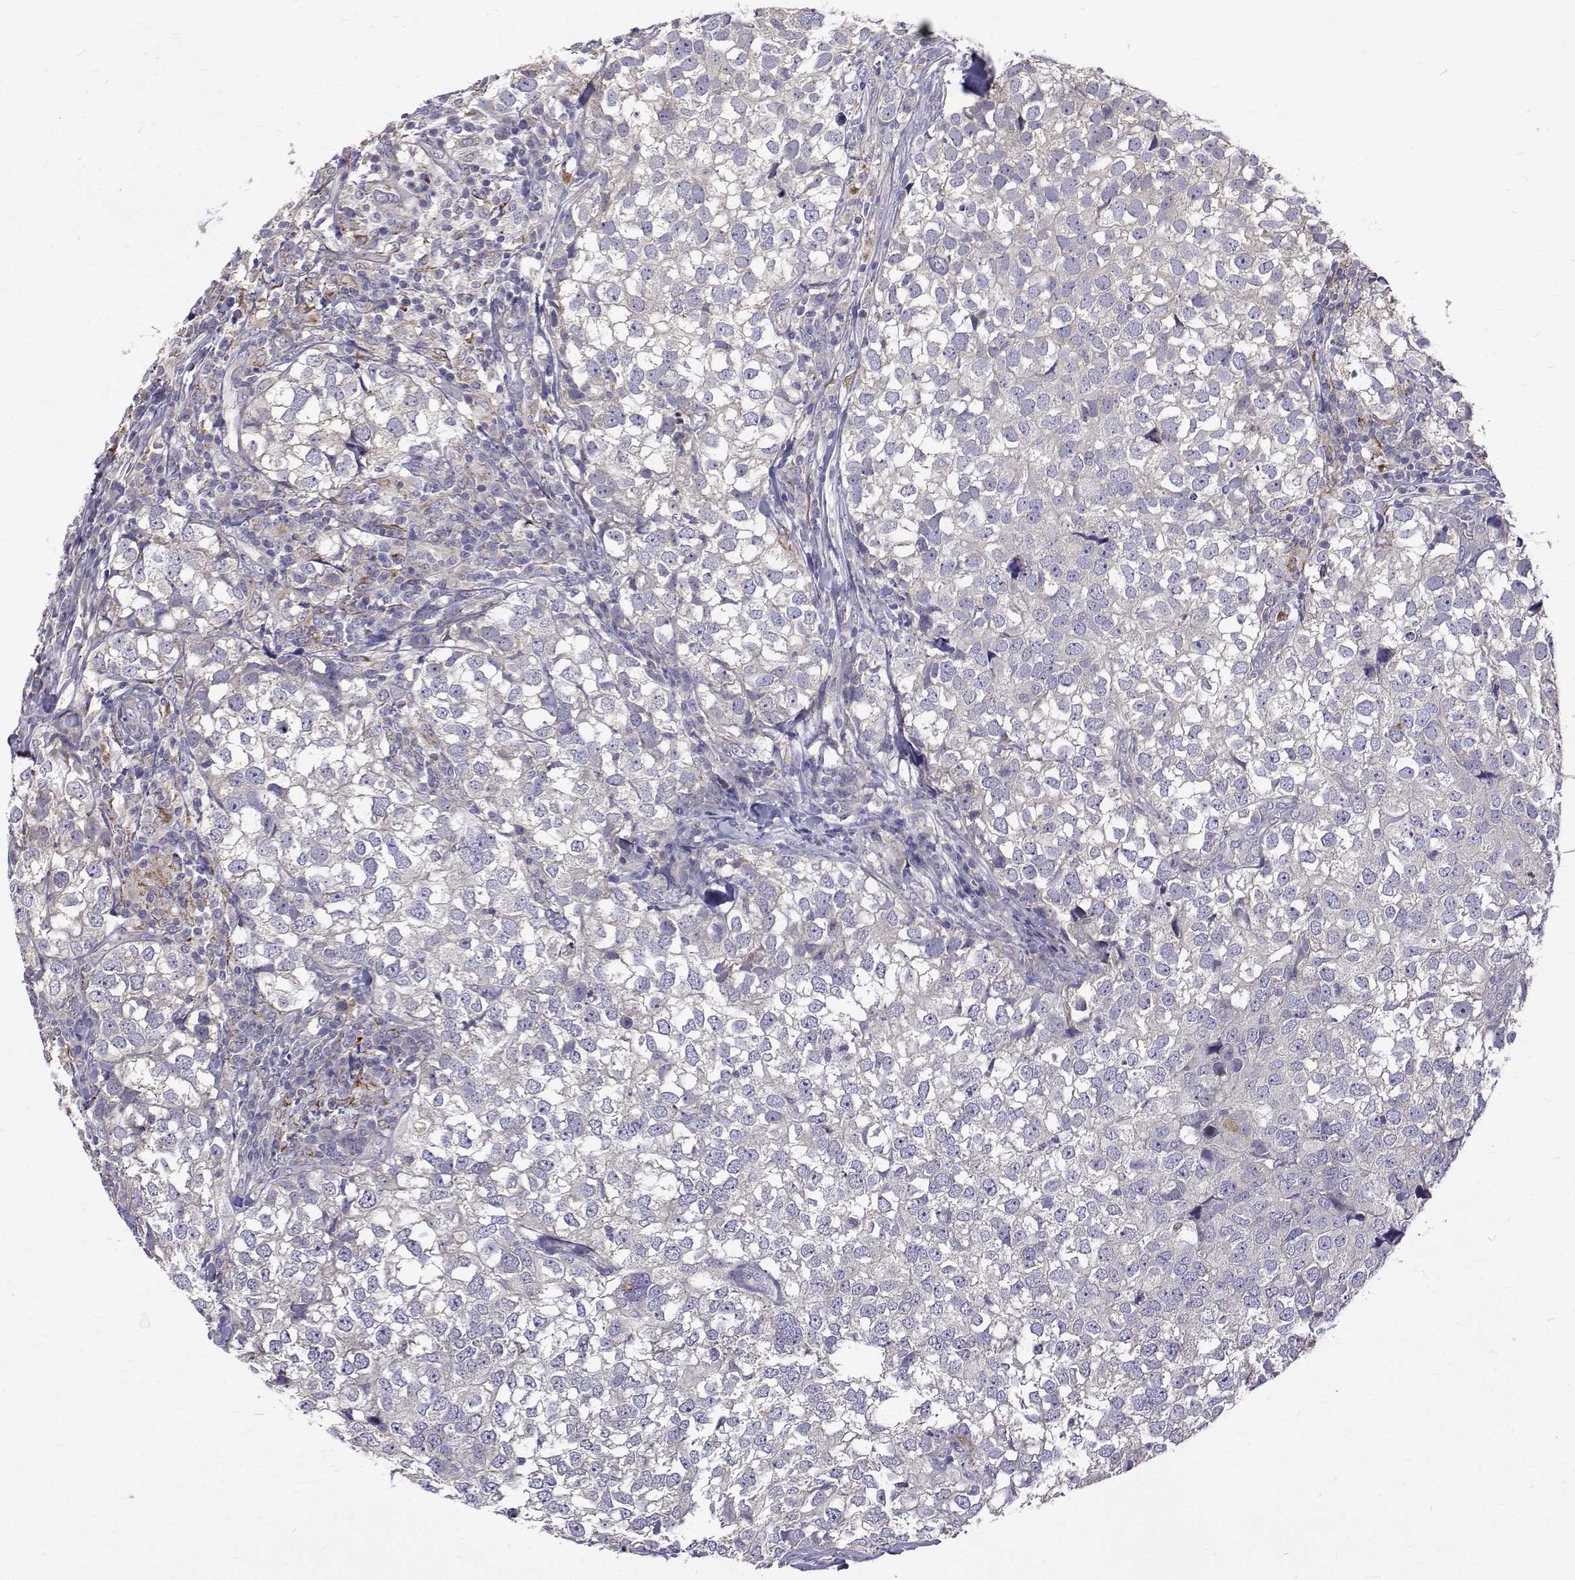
{"staining": {"intensity": "negative", "quantity": "none", "location": "none"}, "tissue": "breast cancer", "cell_type": "Tumor cells", "image_type": "cancer", "snomed": [{"axis": "morphology", "description": "Duct carcinoma"}, {"axis": "topography", "description": "Breast"}], "caption": "Breast invasive ductal carcinoma stained for a protein using IHC exhibits no staining tumor cells.", "gene": "PADI1", "patient": {"sex": "female", "age": 30}}